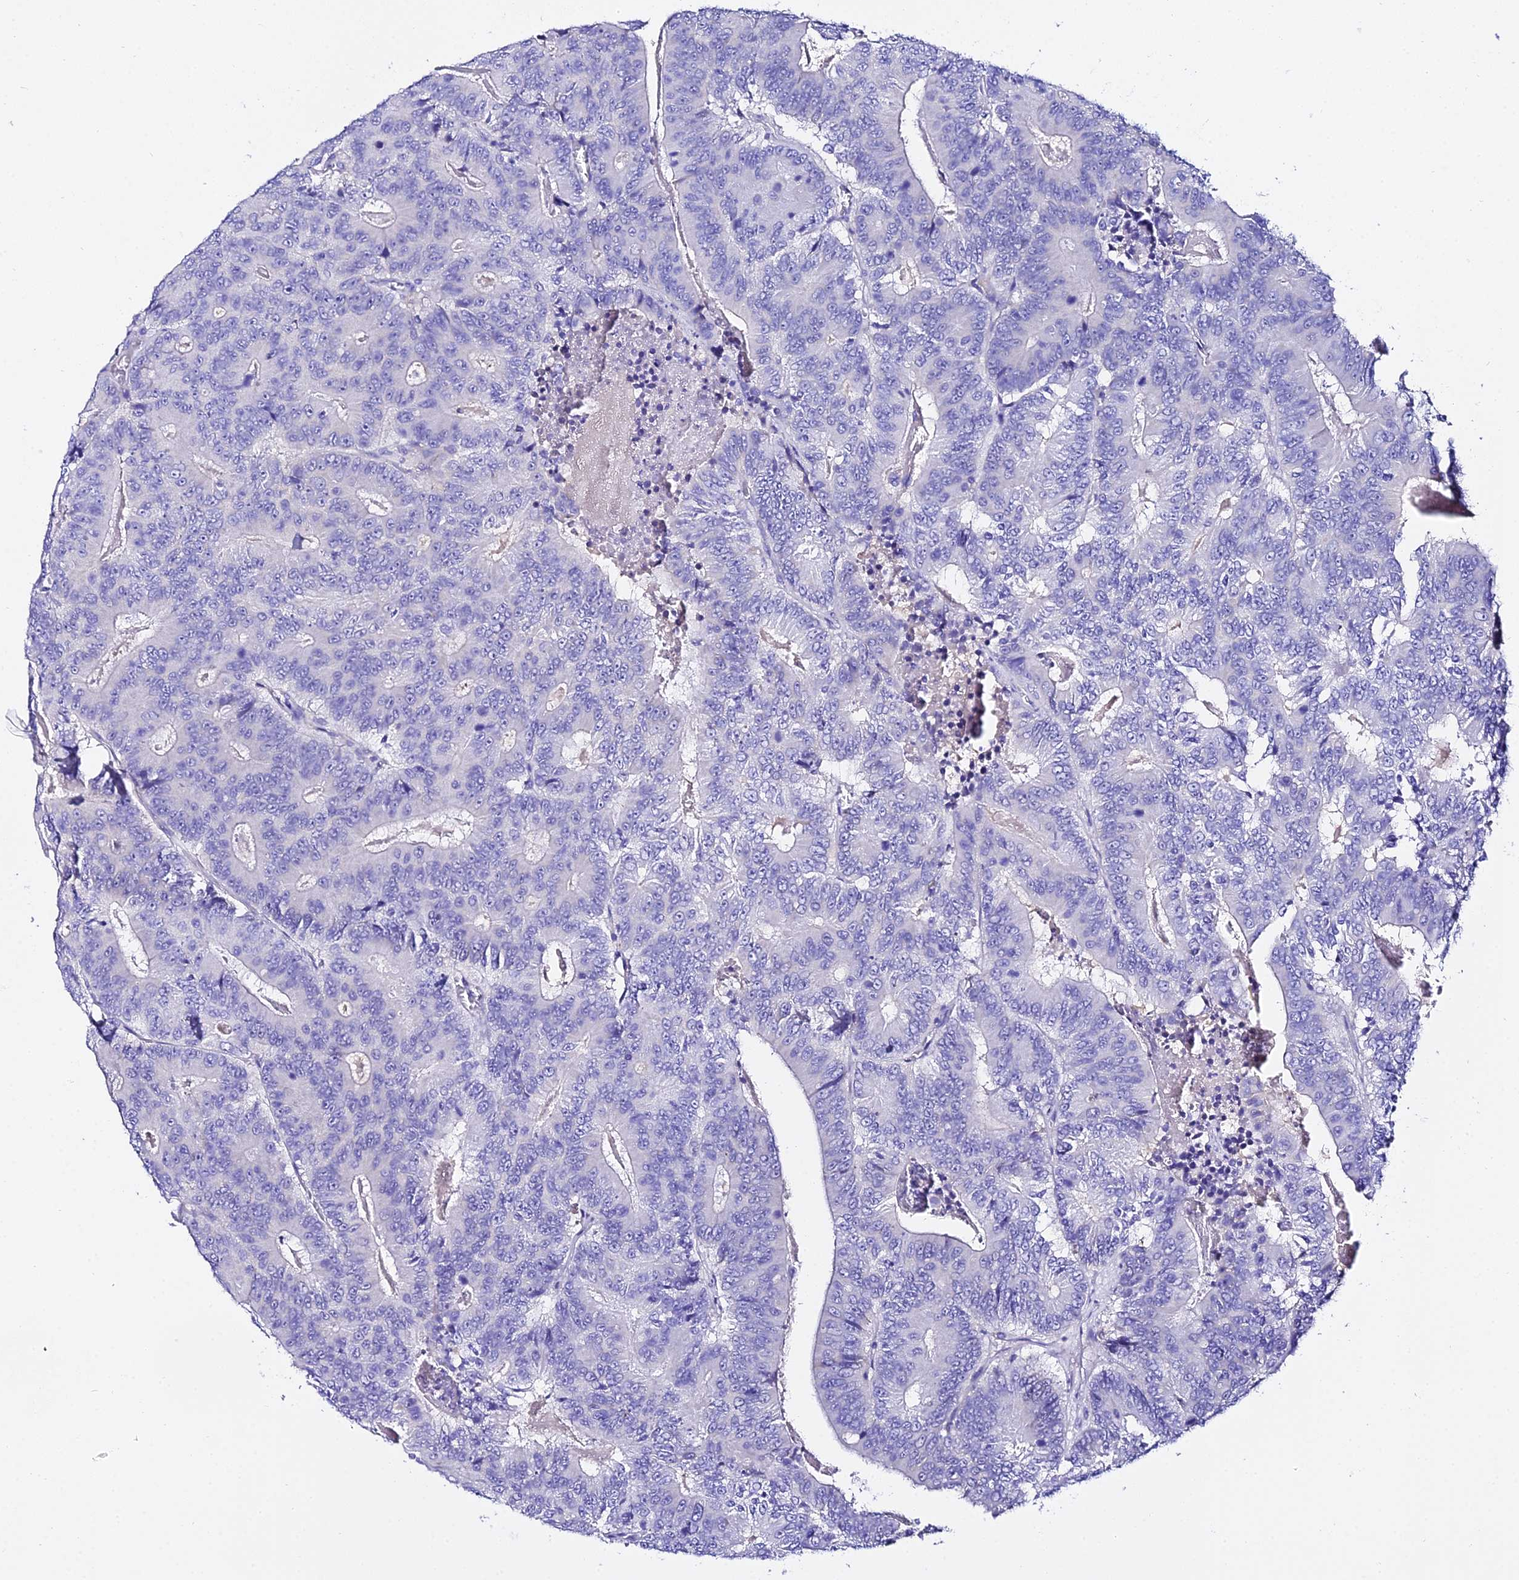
{"staining": {"intensity": "negative", "quantity": "none", "location": "none"}, "tissue": "colorectal cancer", "cell_type": "Tumor cells", "image_type": "cancer", "snomed": [{"axis": "morphology", "description": "Adenocarcinoma, NOS"}, {"axis": "topography", "description": "Colon"}], "caption": "This is an IHC photomicrograph of human adenocarcinoma (colorectal). There is no staining in tumor cells.", "gene": "TMEM117", "patient": {"sex": "male", "age": 83}}